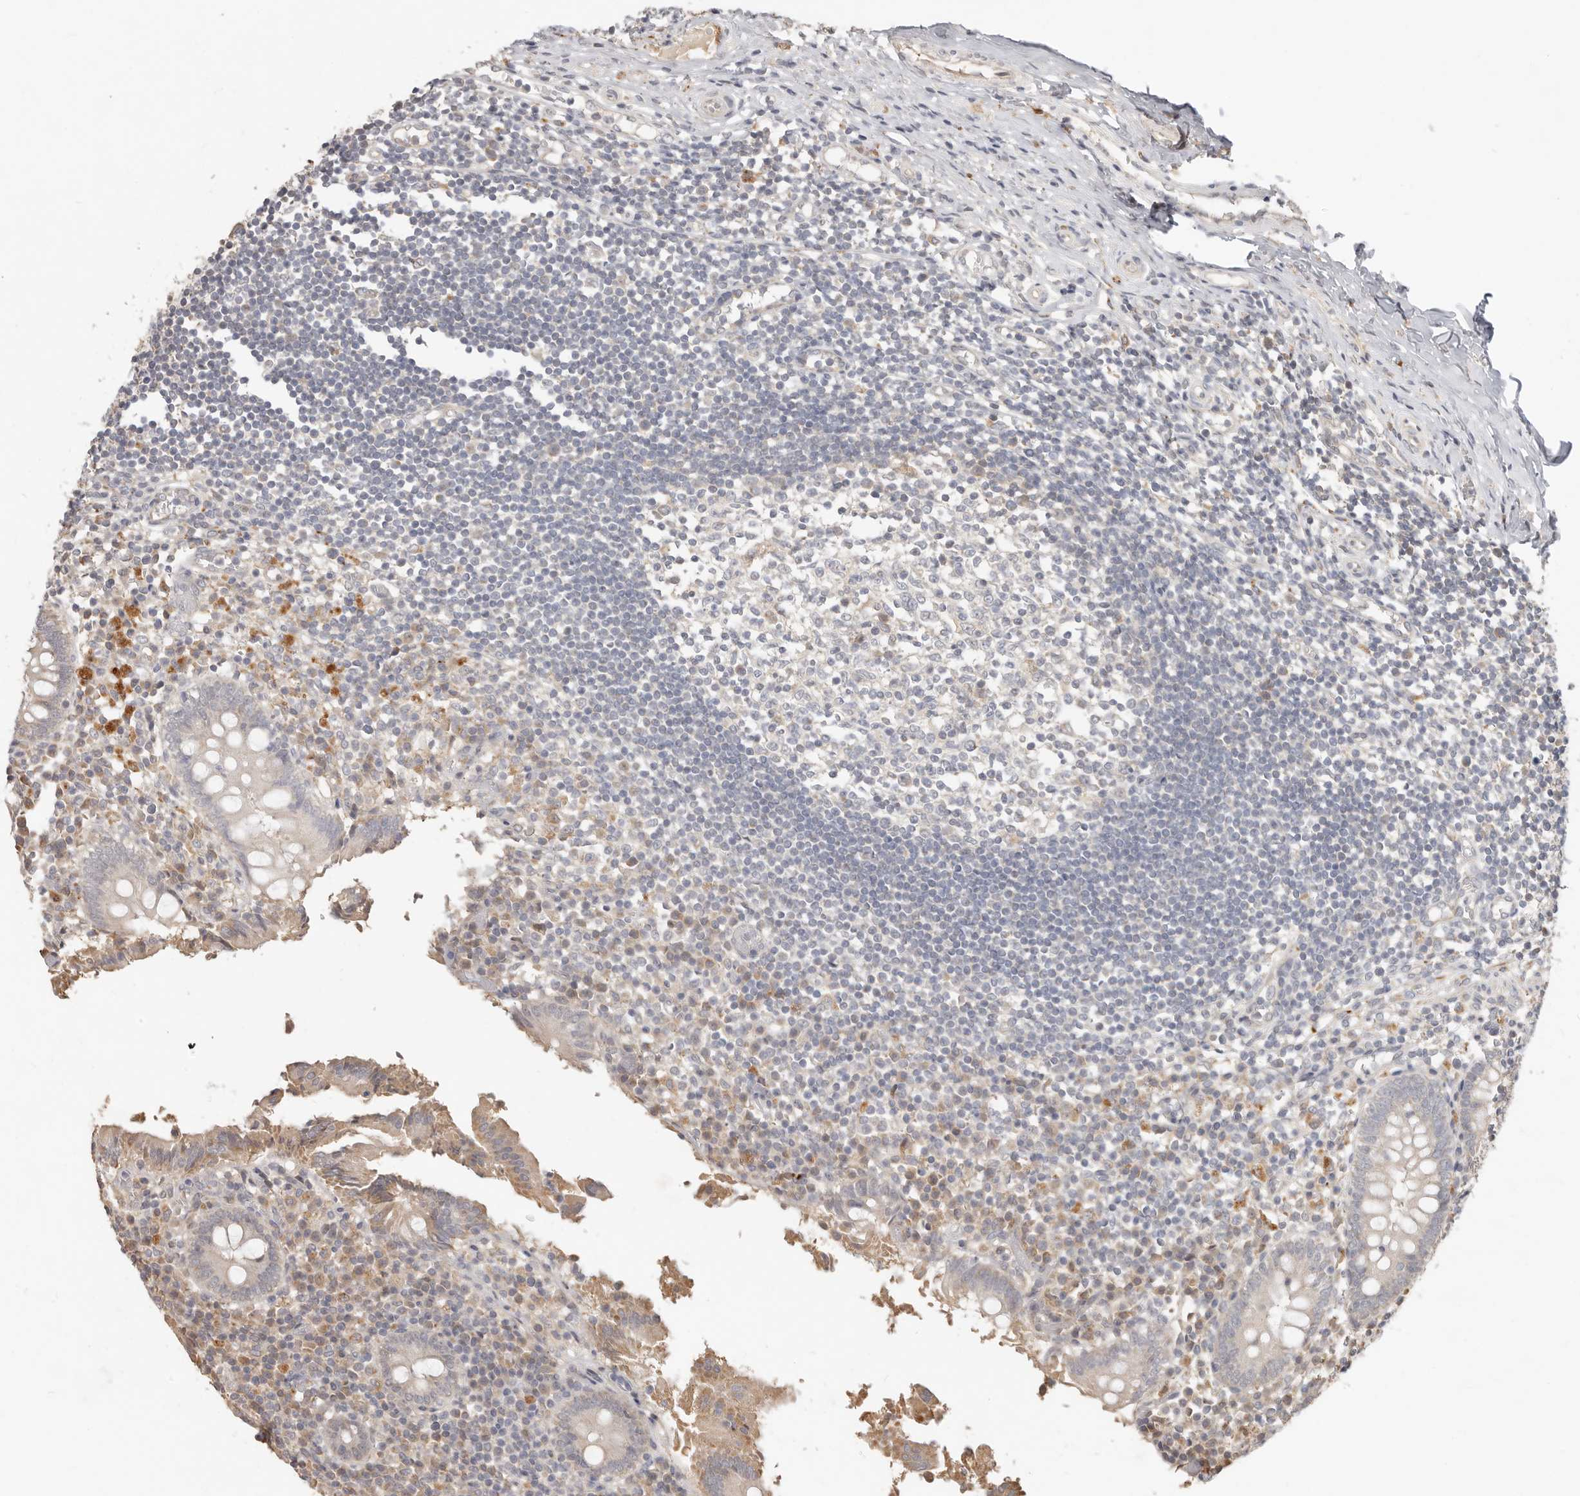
{"staining": {"intensity": "strong", "quantity": "<25%", "location": "cytoplasmic/membranous"}, "tissue": "appendix", "cell_type": "Glandular cells", "image_type": "normal", "snomed": [{"axis": "morphology", "description": "Normal tissue, NOS"}, {"axis": "topography", "description": "Appendix"}], "caption": "Protein expression by IHC exhibits strong cytoplasmic/membranous expression in about <25% of glandular cells in normal appendix.", "gene": "MTFR2", "patient": {"sex": "female", "age": 17}}